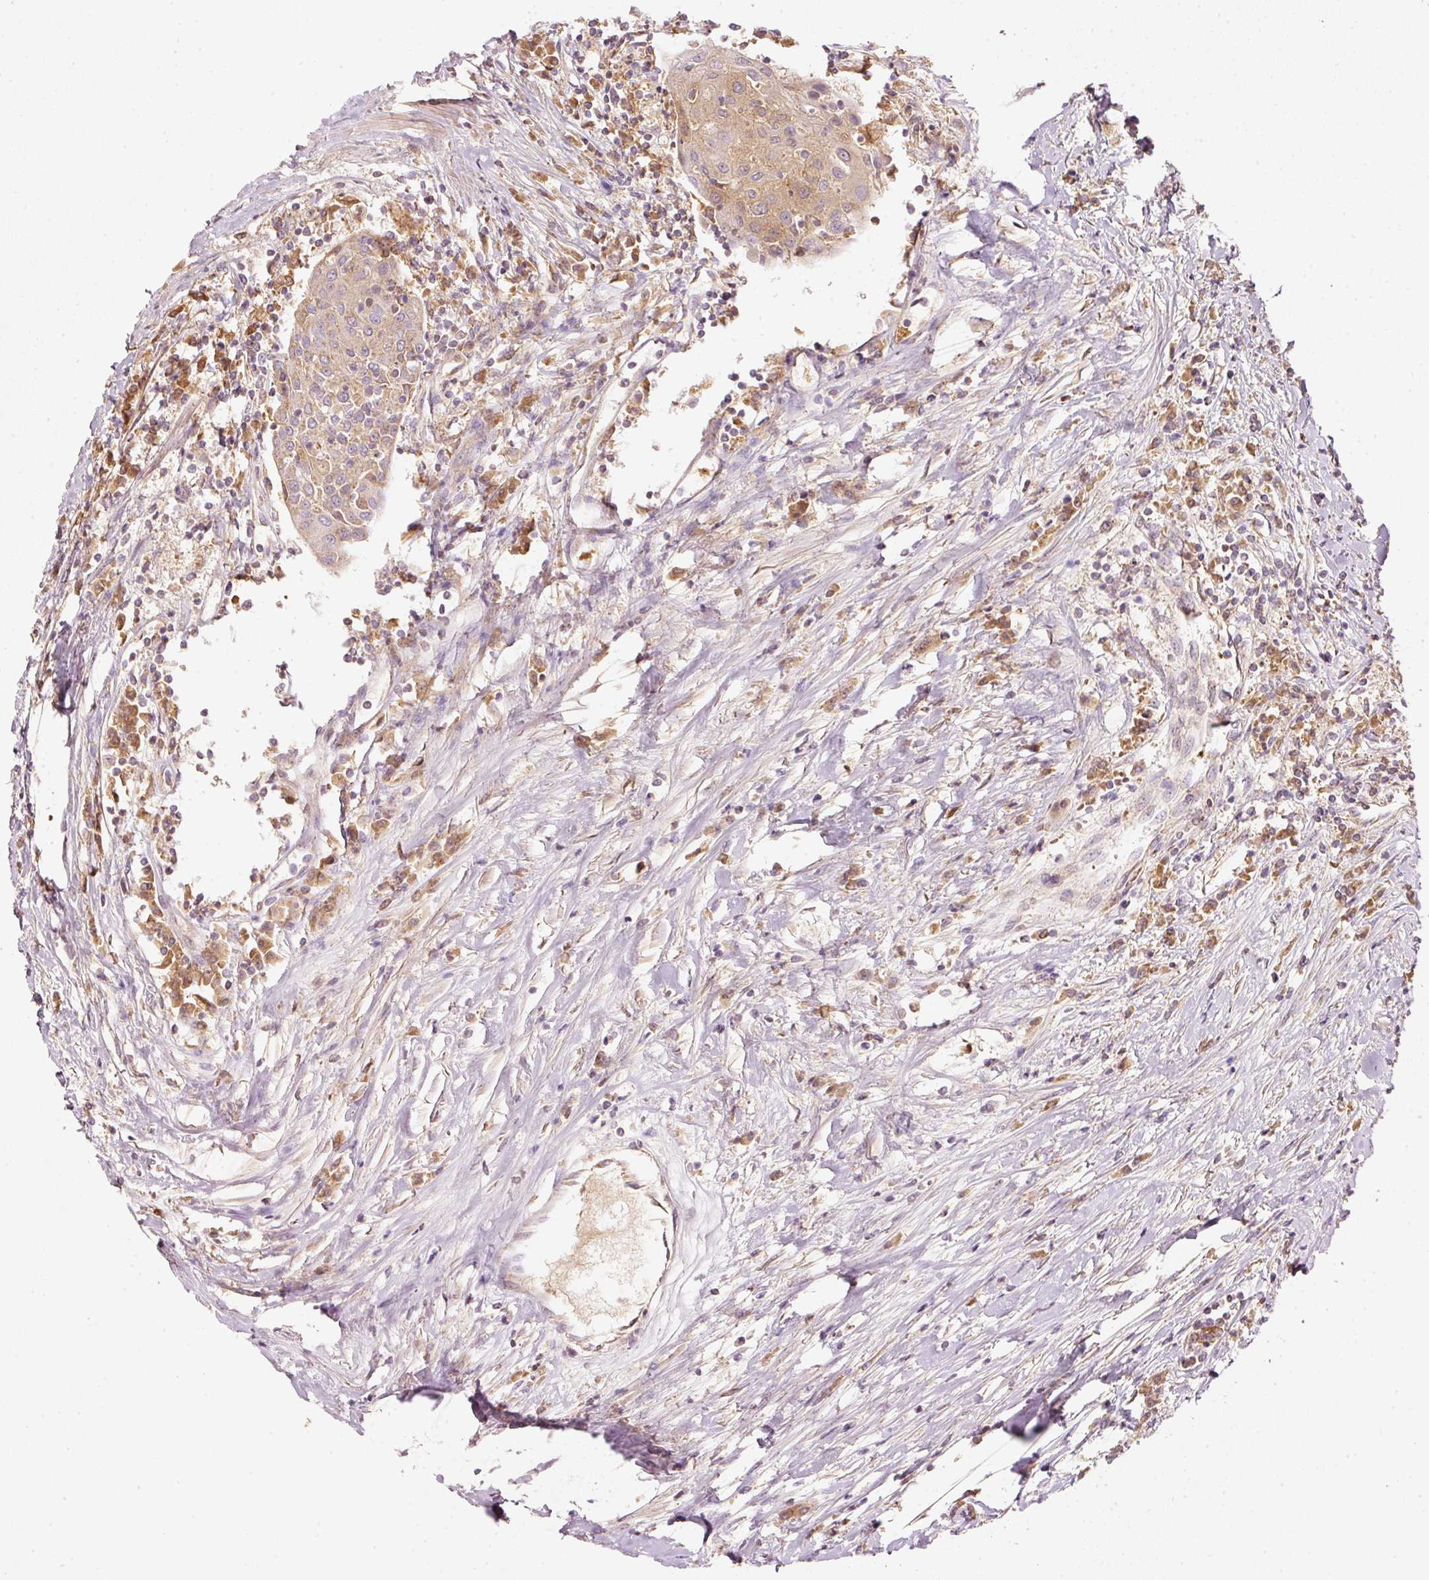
{"staining": {"intensity": "moderate", "quantity": "25%-75%", "location": "cytoplasmic/membranous"}, "tissue": "urothelial cancer", "cell_type": "Tumor cells", "image_type": "cancer", "snomed": [{"axis": "morphology", "description": "Urothelial carcinoma, High grade"}, {"axis": "topography", "description": "Urinary bladder"}], "caption": "A histopathology image of human urothelial cancer stained for a protein exhibits moderate cytoplasmic/membranous brown staining in tumor cells.", "gene": "PSENEN", "patient": {"sex": "female", "age": 85}}